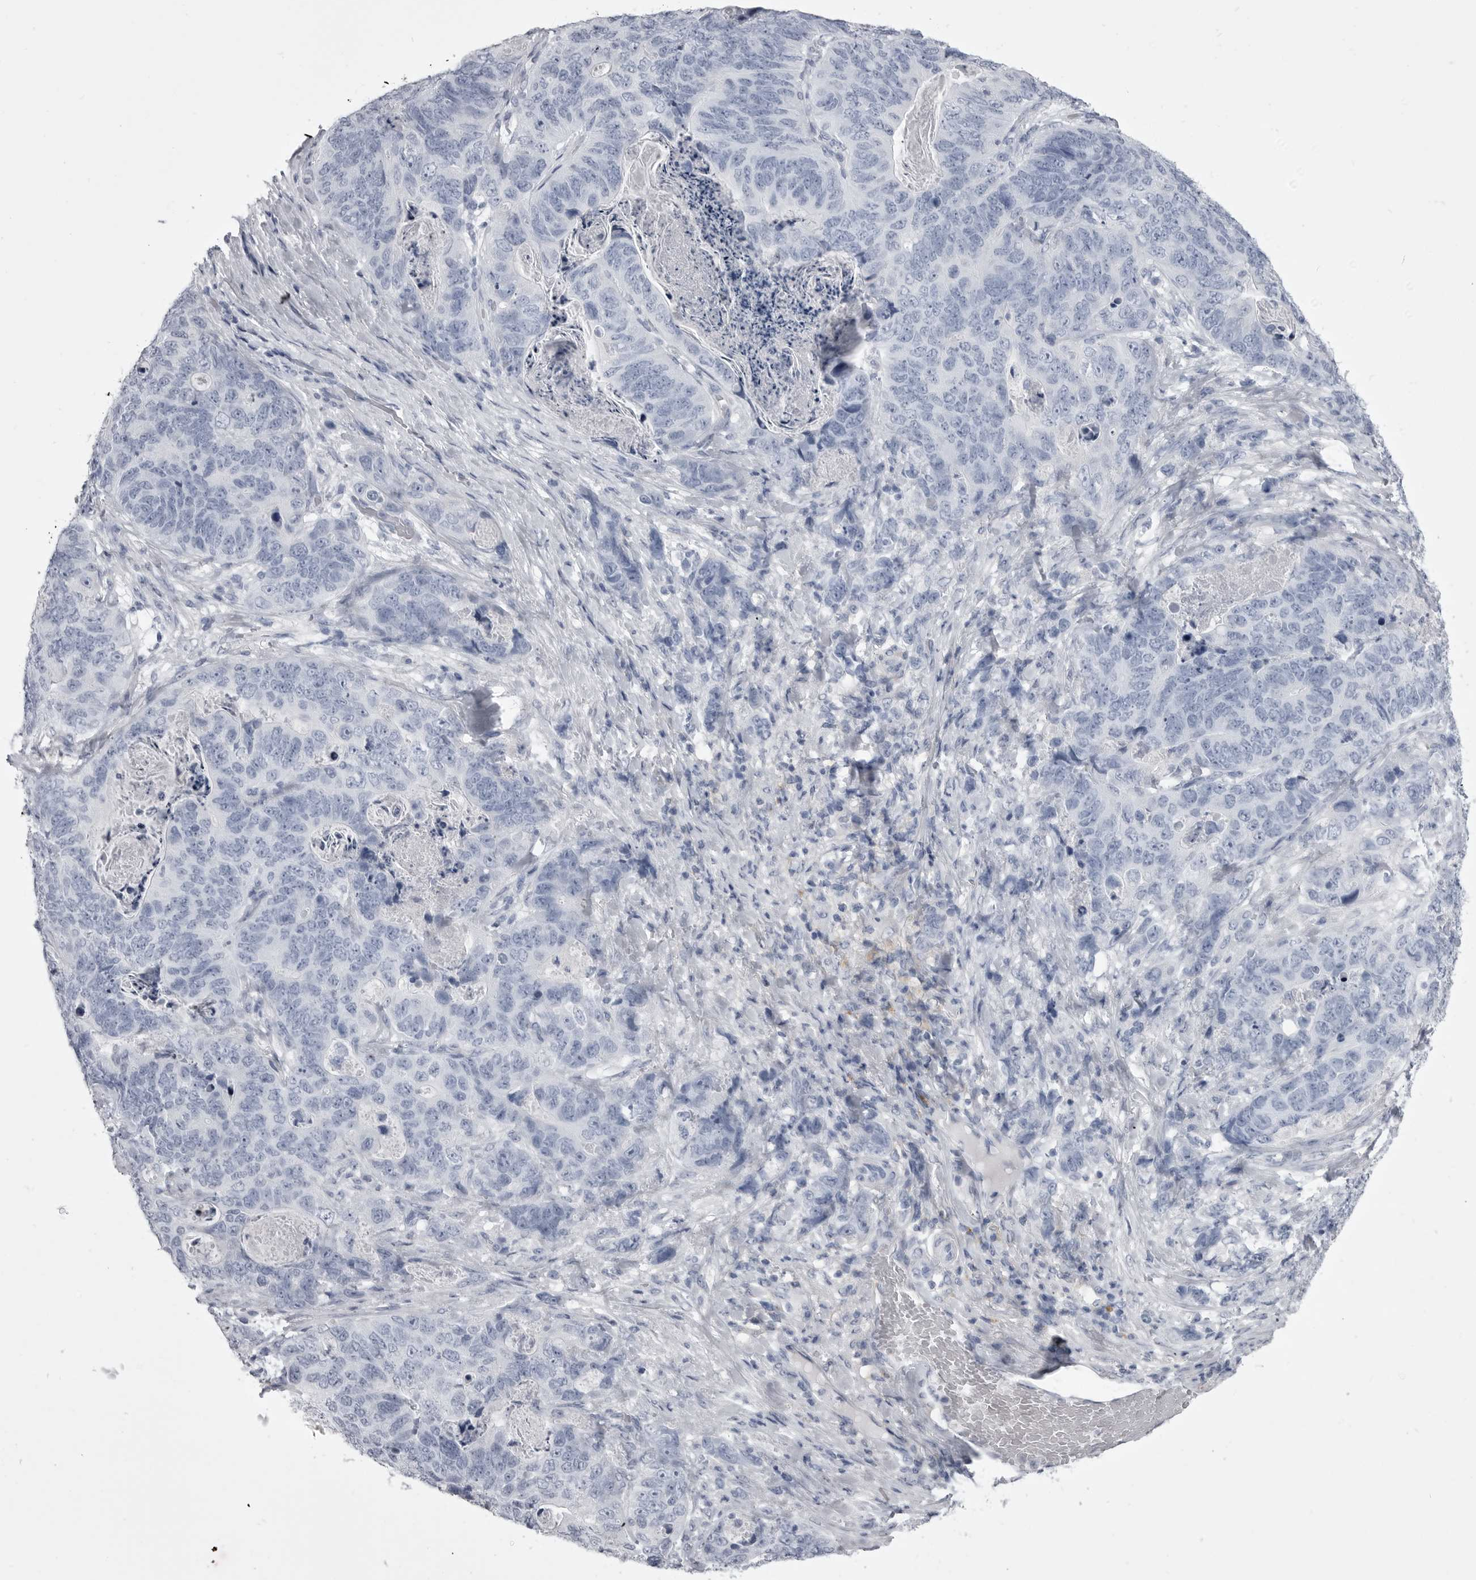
{"staining": {"intensity": "negative", "quantity": "none", "location": "none"}, "tissue": "stomach cancer", "cell_type": "Tumor cells", "image_type": "cancer", "snomed": [{"axis": "morphology", "description": "Normal tissue, NOS"}, {"axis": "morphology", "description": "Adenocarcinoma, NOS"}, {"axis": "topography", "description": "Stomach"}], "caption": "There is no significant expression in tumor cells of stomach adenocarcinoma. (Stains: DAB (3,3'-diaminobenzidine) IHC with hematoxylin counter stain, Microscopy: brightfield microscopy at high magnification).", "gene": "ANK2", "patient": {"sex": "female", "age": 89}}